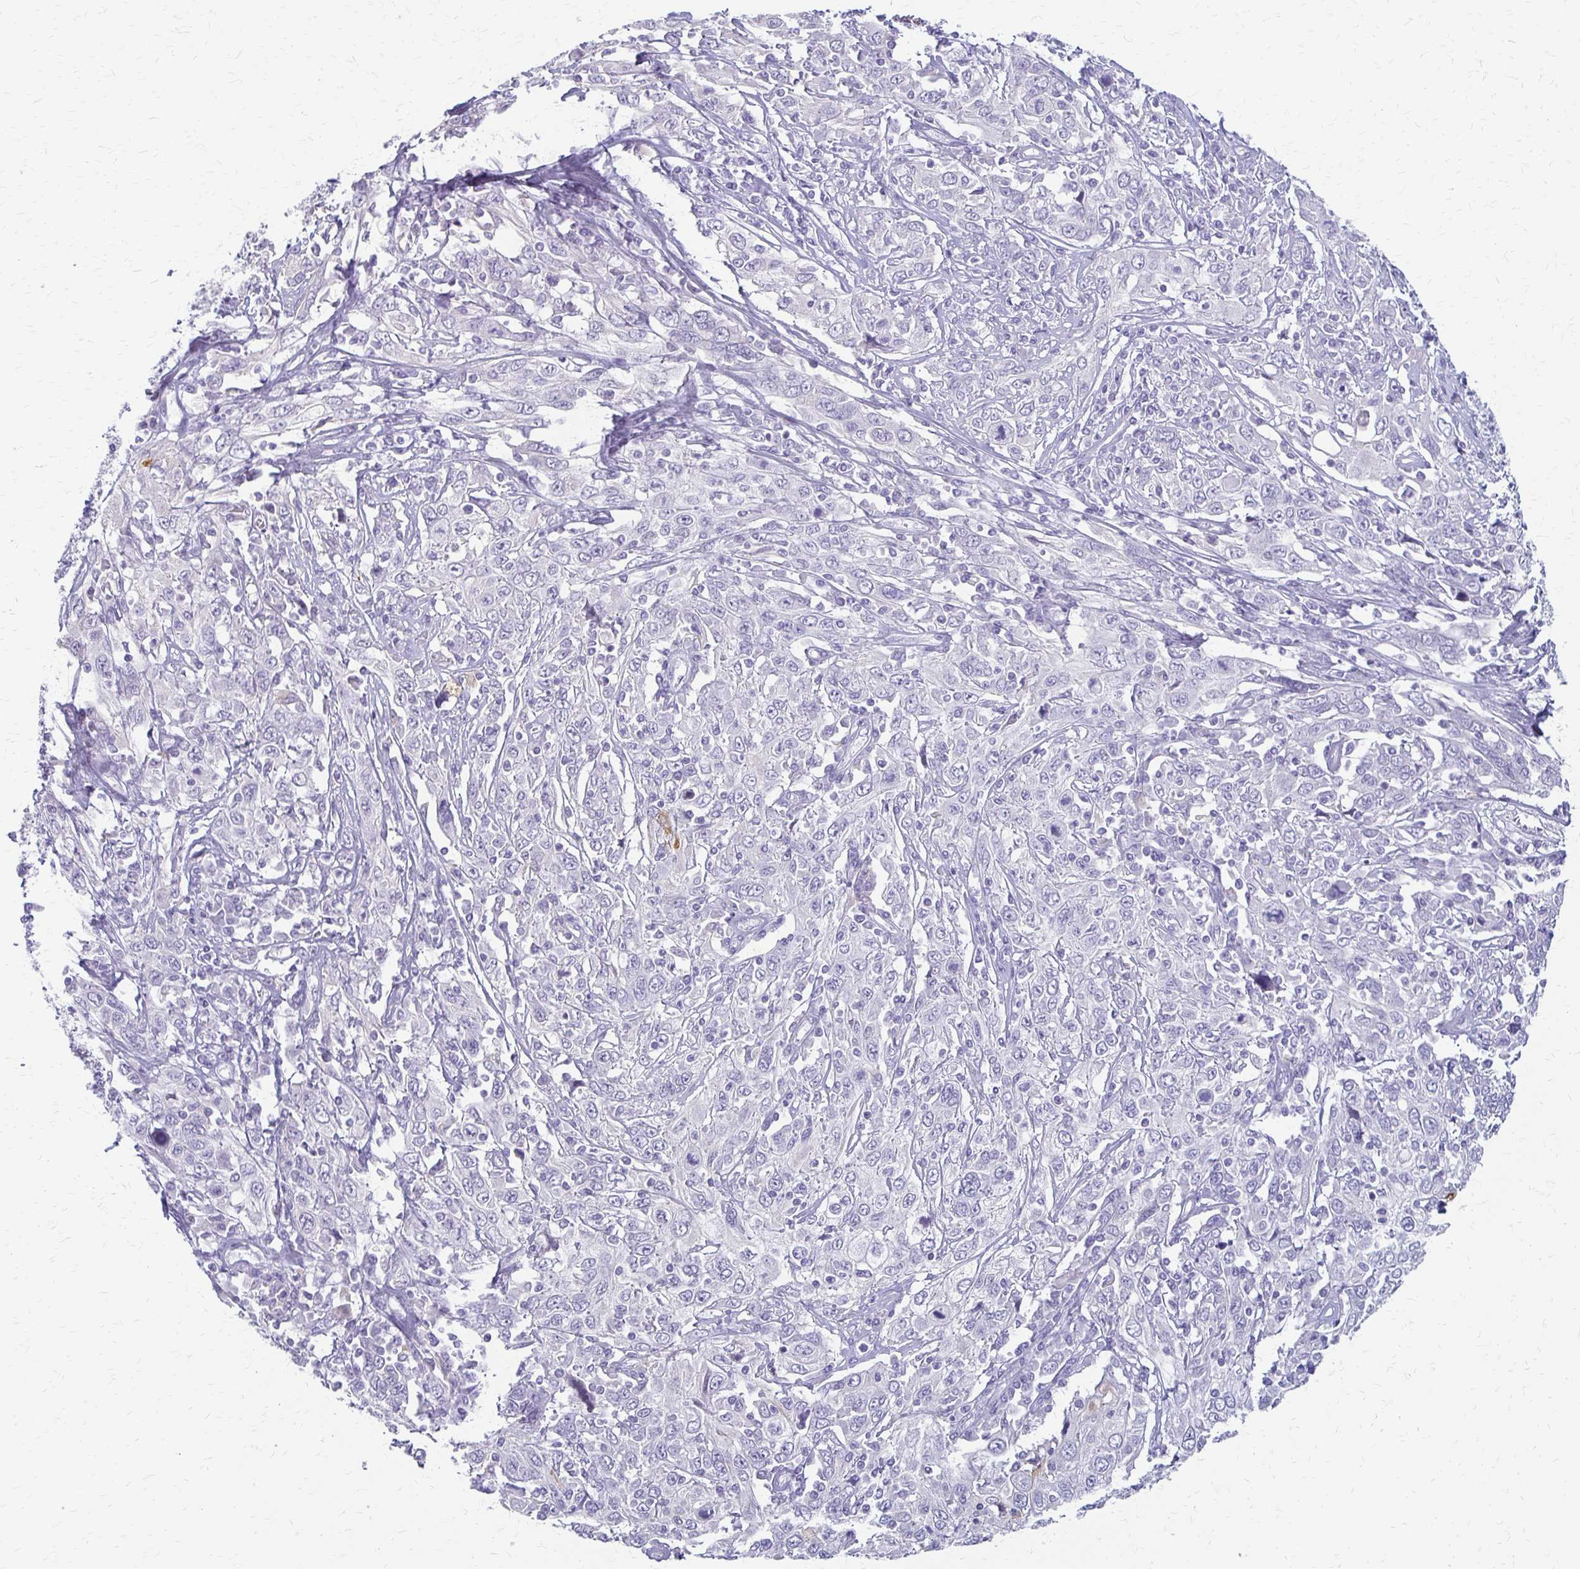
{"staining": {"intensity": "negative", "quantity": "none", "location": "none"}, "tissue": "cervical cancer", "cell_type": "Tumor cells", "image_type": "cancer", "snomed": [{"axis": "morphology", "description": "Squamous cell carcinoma, NOS"}, {"axis": "topography", "description": "Cervix"}], "caption": "High power microscopy image of an IHC histopathology image of cervical squamous cell carcinoma, revealing no significant staining in tumor cells.", "gene": "IVL", "patient": {"sex": "female", "age": 46}}